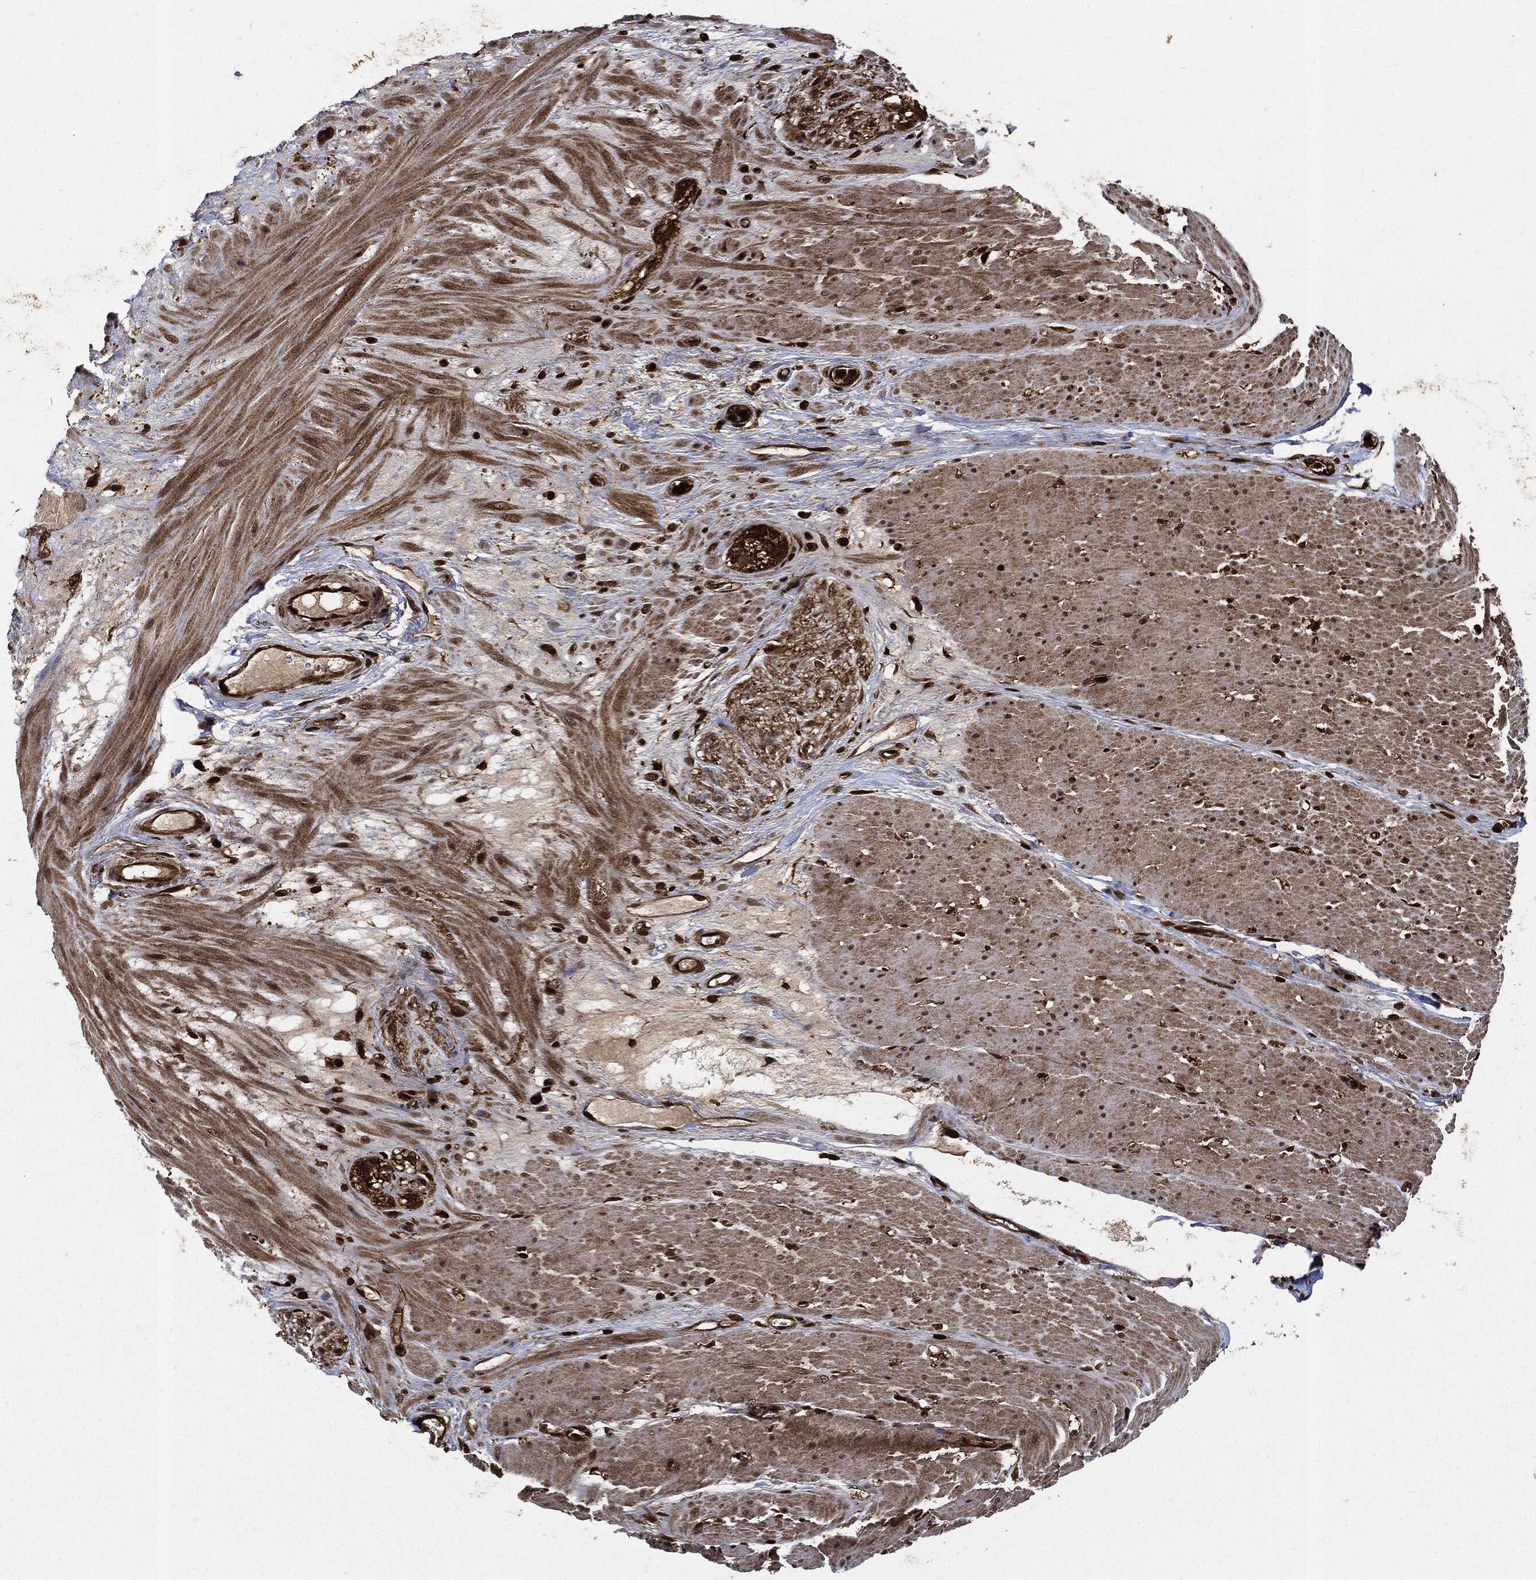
{"staining": {"intensity": "moderate", "quantity": ">75%", "location": "cytoplasmic/membranous"}, "tissue": "smooth muscle", "cell_type": "Smooth muscle cells", "image_type": "normal", "snomed": [{"axis": "morphology", "description": "Normal tissue, NOS"}, {"axis": "topography", "description": "Soft tissue"}, {"axis": "topography", "description": "Smooth muscle"}], "caption": "Smooth muscle stained with DAB immunohistochemistry reveals medium levels of moderate cytoplasmic/membranous staining in about >75% of smooth muscle cells.", "gene": "YWHAB", "patient": {"sex": "male", "age": 72}}